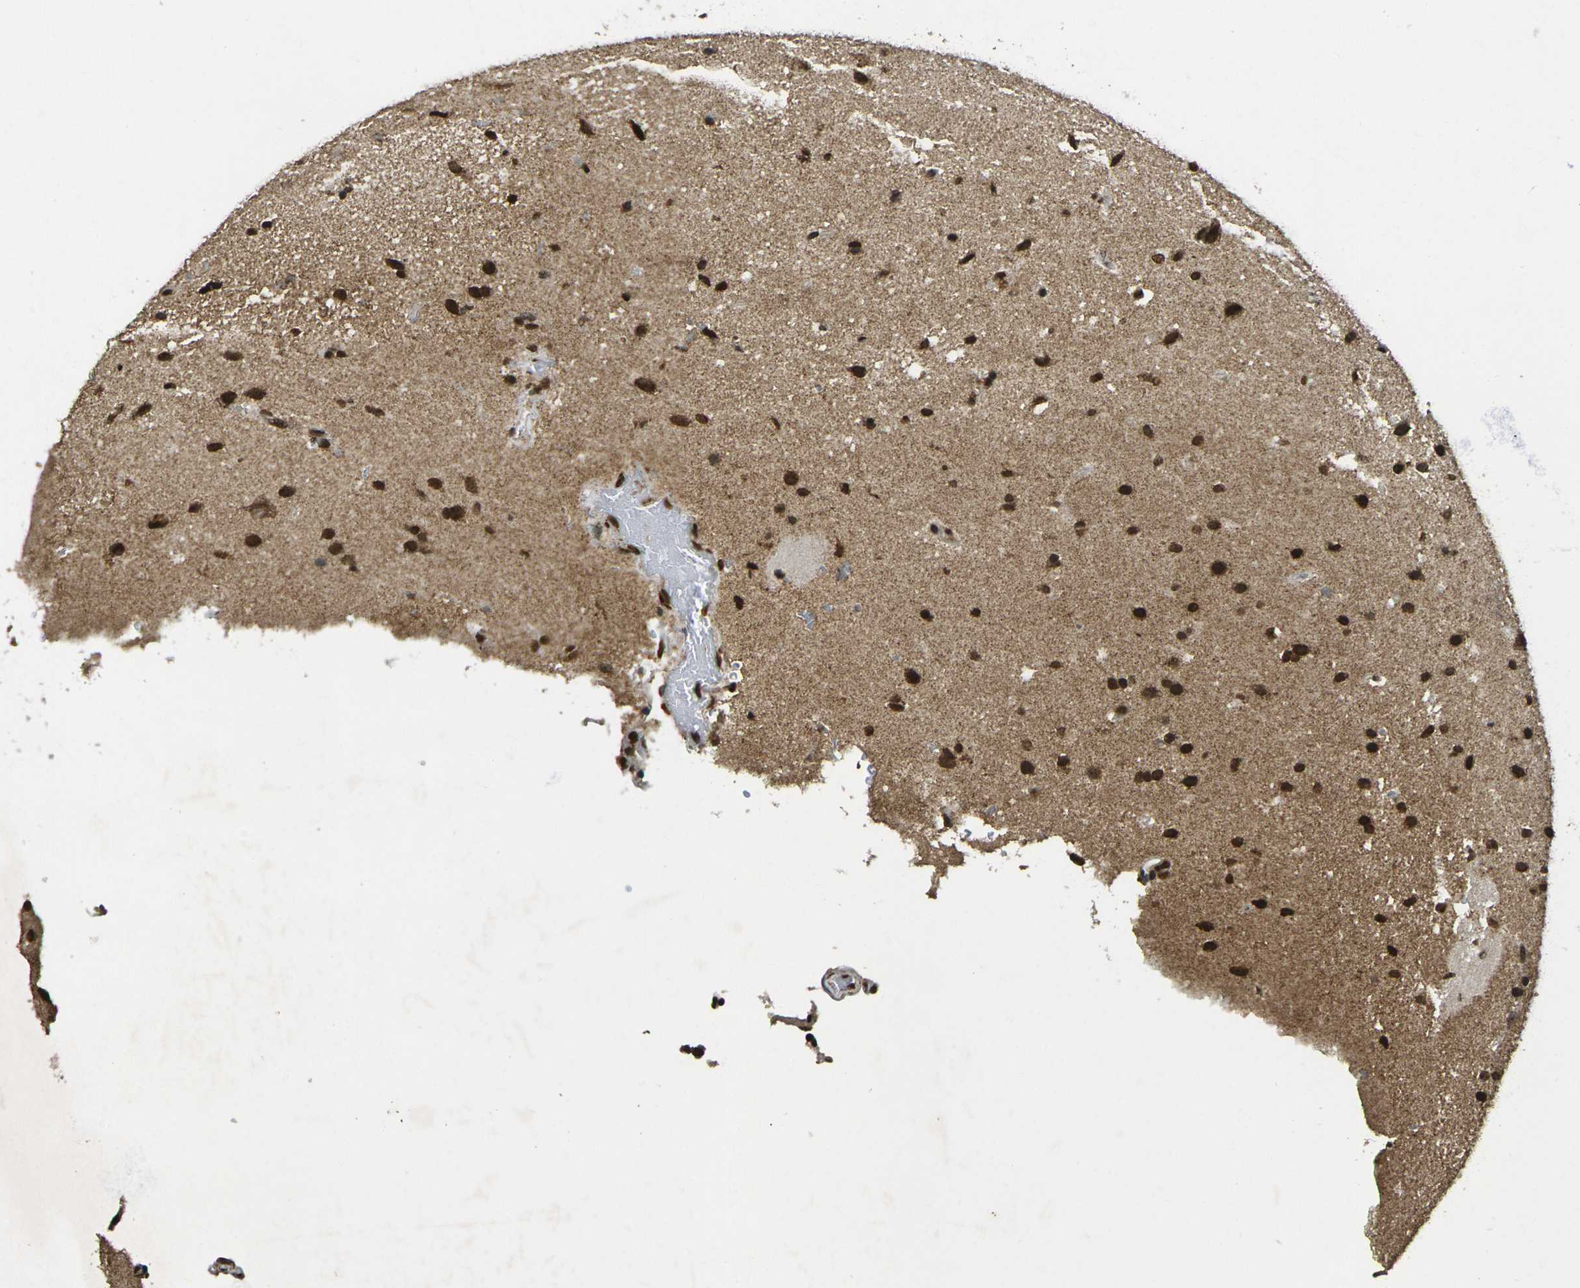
{"staining": {"intensity": "strong", "quantity": ">75%", "location": "nuclear"}, "tissue": "glioma", "cell_type": "Tumor cells", "image_type": "cancer", "snomed": [{"axis": "morphology", "description": "Glioma, malignant, Low grade"}, {"axis": "topography", "description": "Cerebral cortex"}], "caption": "Immunohistochemistry (IHC) (DAB) staining of glioma reveals strong nuclear protein positivity in approximately >75% of tumor cells.", "gene": "NEUROG2", "patient": {"sex": "female", "age": 47}}